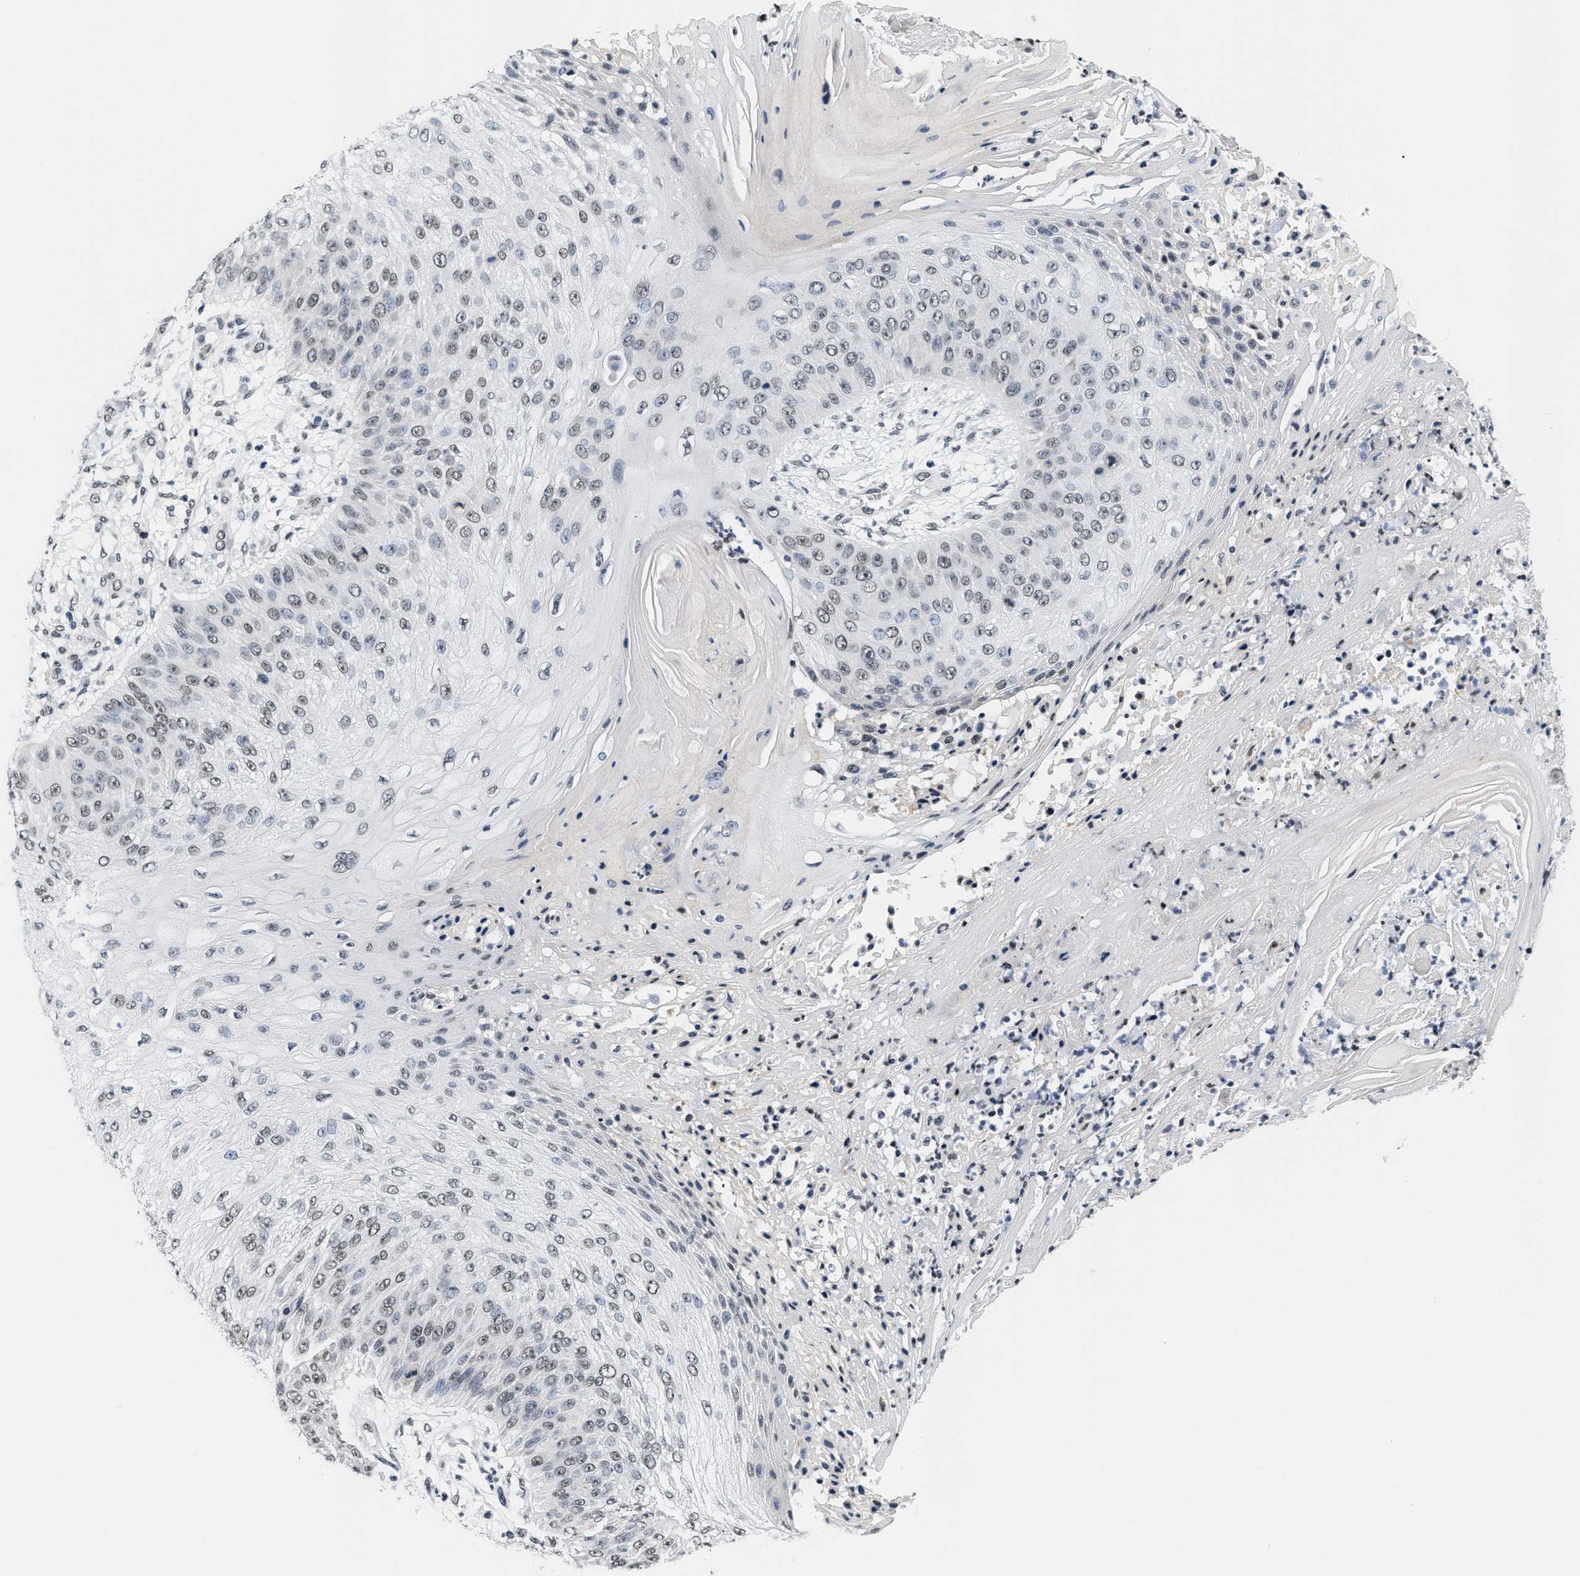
{"staining": {"intensity": "weak", "quantity": "<25%", "location": "nuclear"}, "tissue": "skin cancer", "cell_type": "Tumor cells", "image_type": "cancer", "snomed": [{"axis": "morphology", "description": "Squamous cell carcinoma, NOS"}, {"axis": "topography", "description": "Skin"}], "caption": "IHC image of human skin squamous cell carcinoma stained for a protein (brown), which reveals no positivity in tumor cells. (Immunohistochemistry, brightfield microscopy, high magnification).", "gene": "RAF1", "patient": {"sex": "female", "age": 80}}